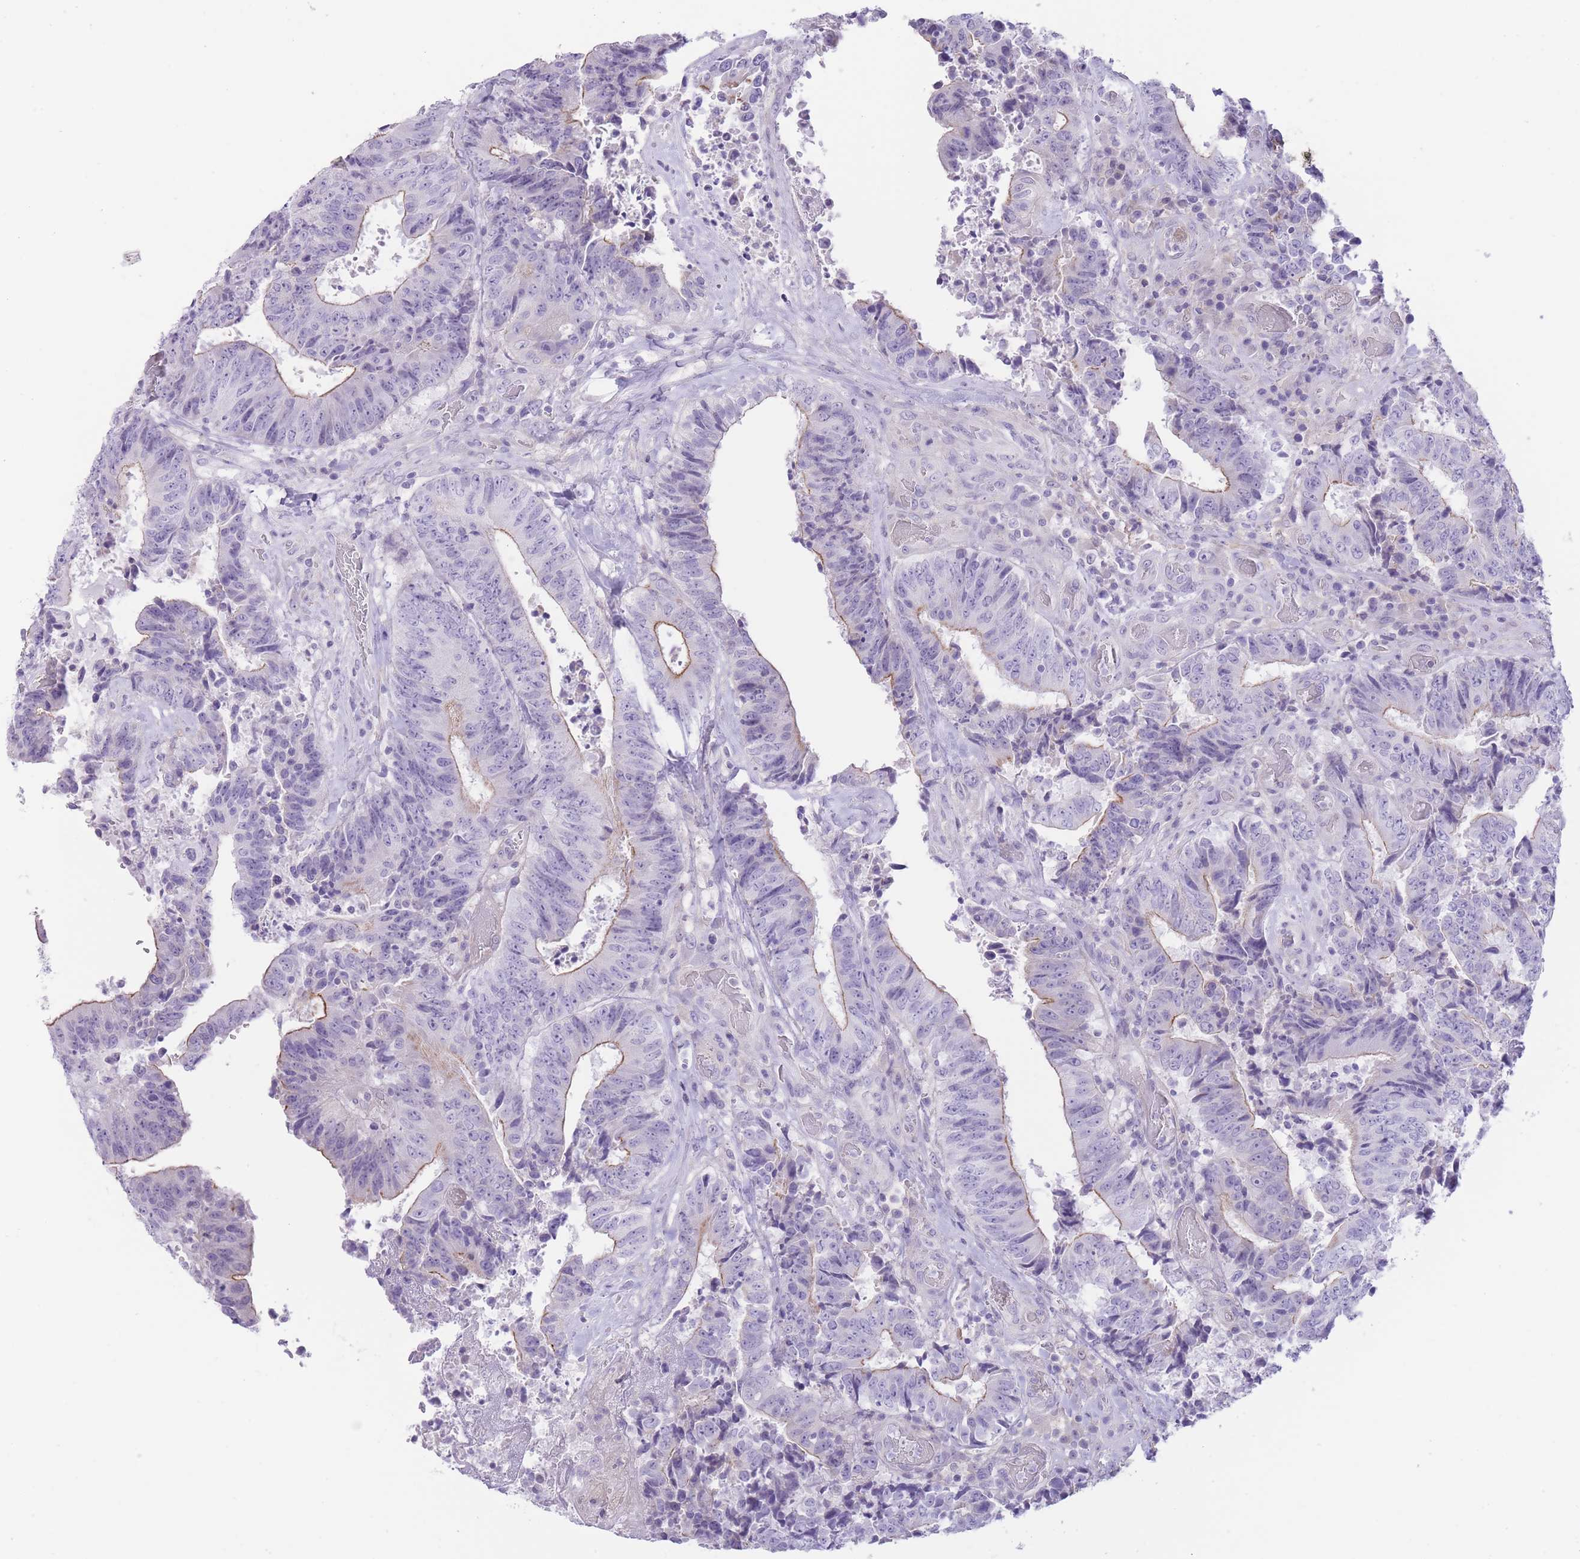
{"staining": {"intensity": "weak", "quantity": "<25%", "location": "cytoplasmic/membranous"}, "tissue": "colorectal cancer", "cell_type": "Tumor cells", "image_type": "cancer", "snomed": [{"axis": "morphology", "description": "Adenocarcinoma, NOS"}, {"axis": "topography", "description": "Rectum"}], "caption": "Tumor cells show no significant staining in colorectal cancer.", "gene": "OR11H12", "patient": {"sex": "male", "age": 72}}